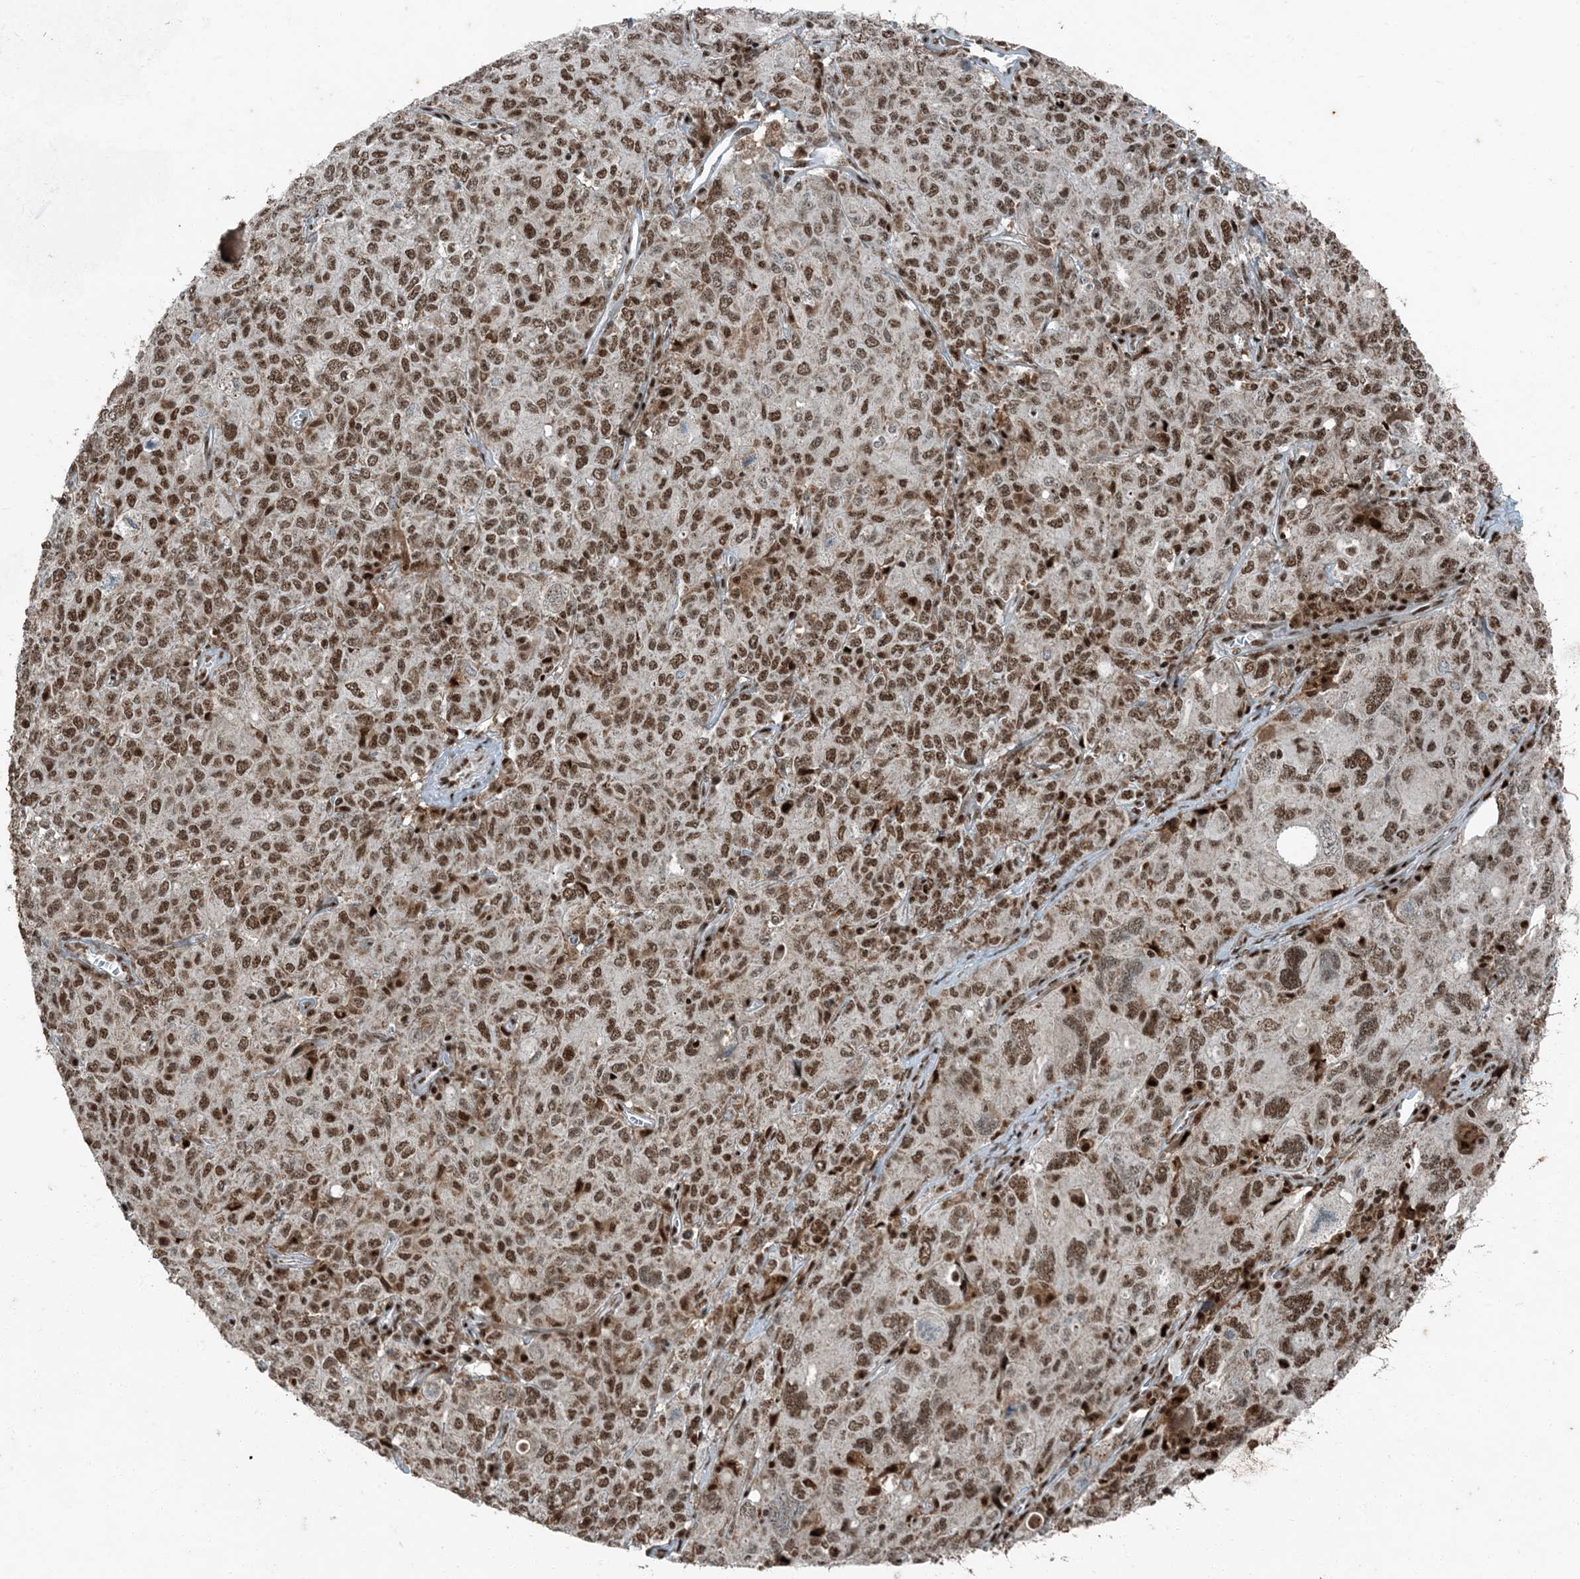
{"staining": {"intensity": "moderate", "quantity": ">75%", "location": "nuclear"}, "tissue": "ovarian cancer", "cell_type": "Tumor cells", "image_type": "cancer", "snomed": [{"axis": "morphology", "description": "Carcinoma, endometroid"}, {"axis": "topography", "description": "Ovary"}], "caption": "Protein staining of ovarian cancer (endometroid carcinoma) tissue demonstrates moderate nuclear staining in about >75% of tumor cells. (Brightfield microscopy of DAB IHC at high magnification).", "gene": "TADA2B", "patient": {"sex": "female", "age": 62}}